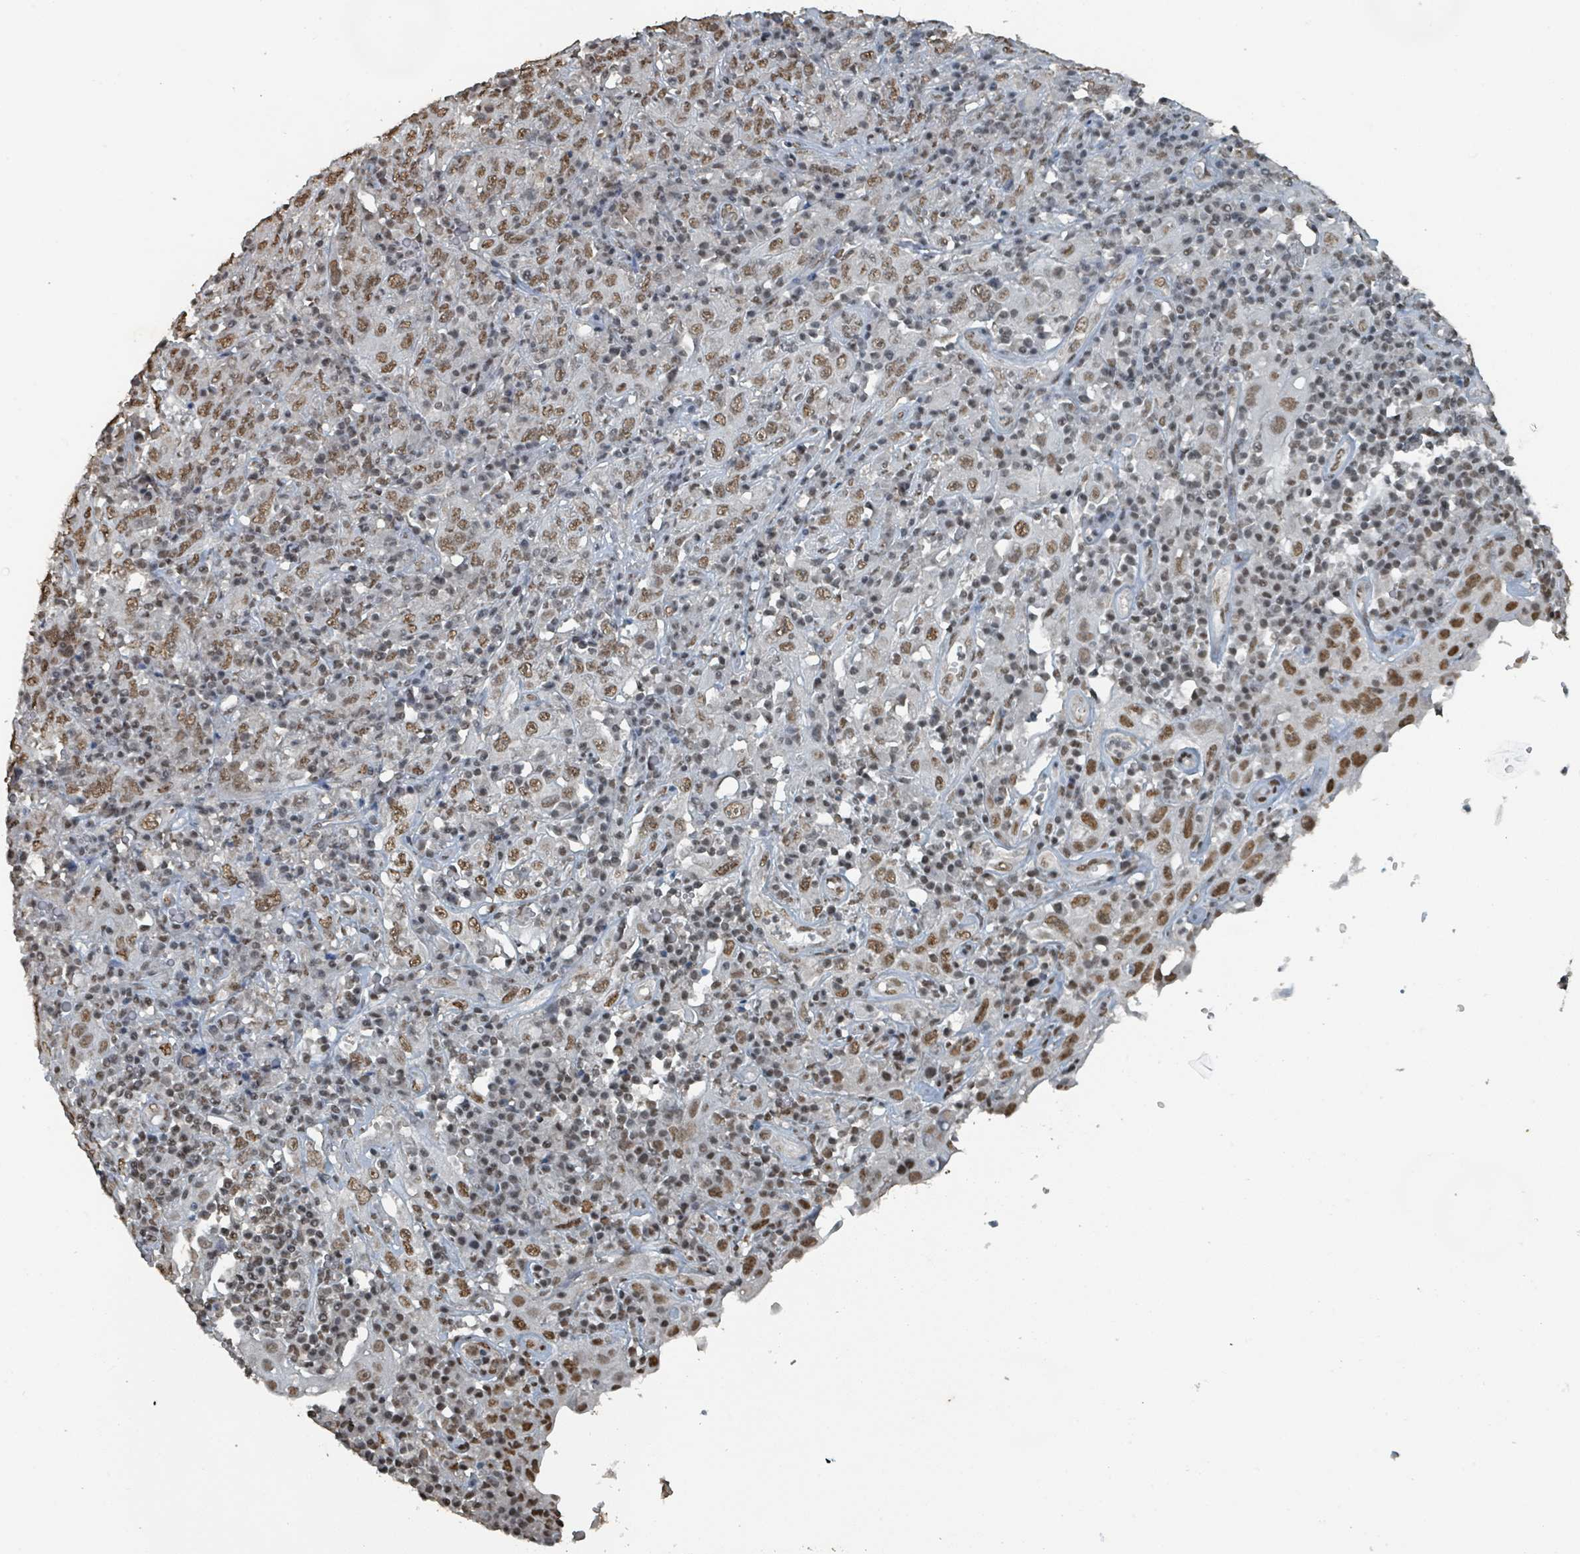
{"staining": {"intensity": "moderate", "quantity": ">75%", "location": "nuclear"}, "tissue": "cervical cancer", "cell_type": "Tumor cells", "image_type": "cancer", "snomed": [{"axis": "morphology", "description": "Squamous cell carcinoma, NOS"}, {"axis": "topography", "description": "Cervix"}], "caption": "There is medium levels of moderate nuclear positivity in tumor cells of cervical cancer, as demonstrated by immunohistochemical staining (brown color).", "gene": "PHIP", "patient": {"sex": "female", "age": 46}}